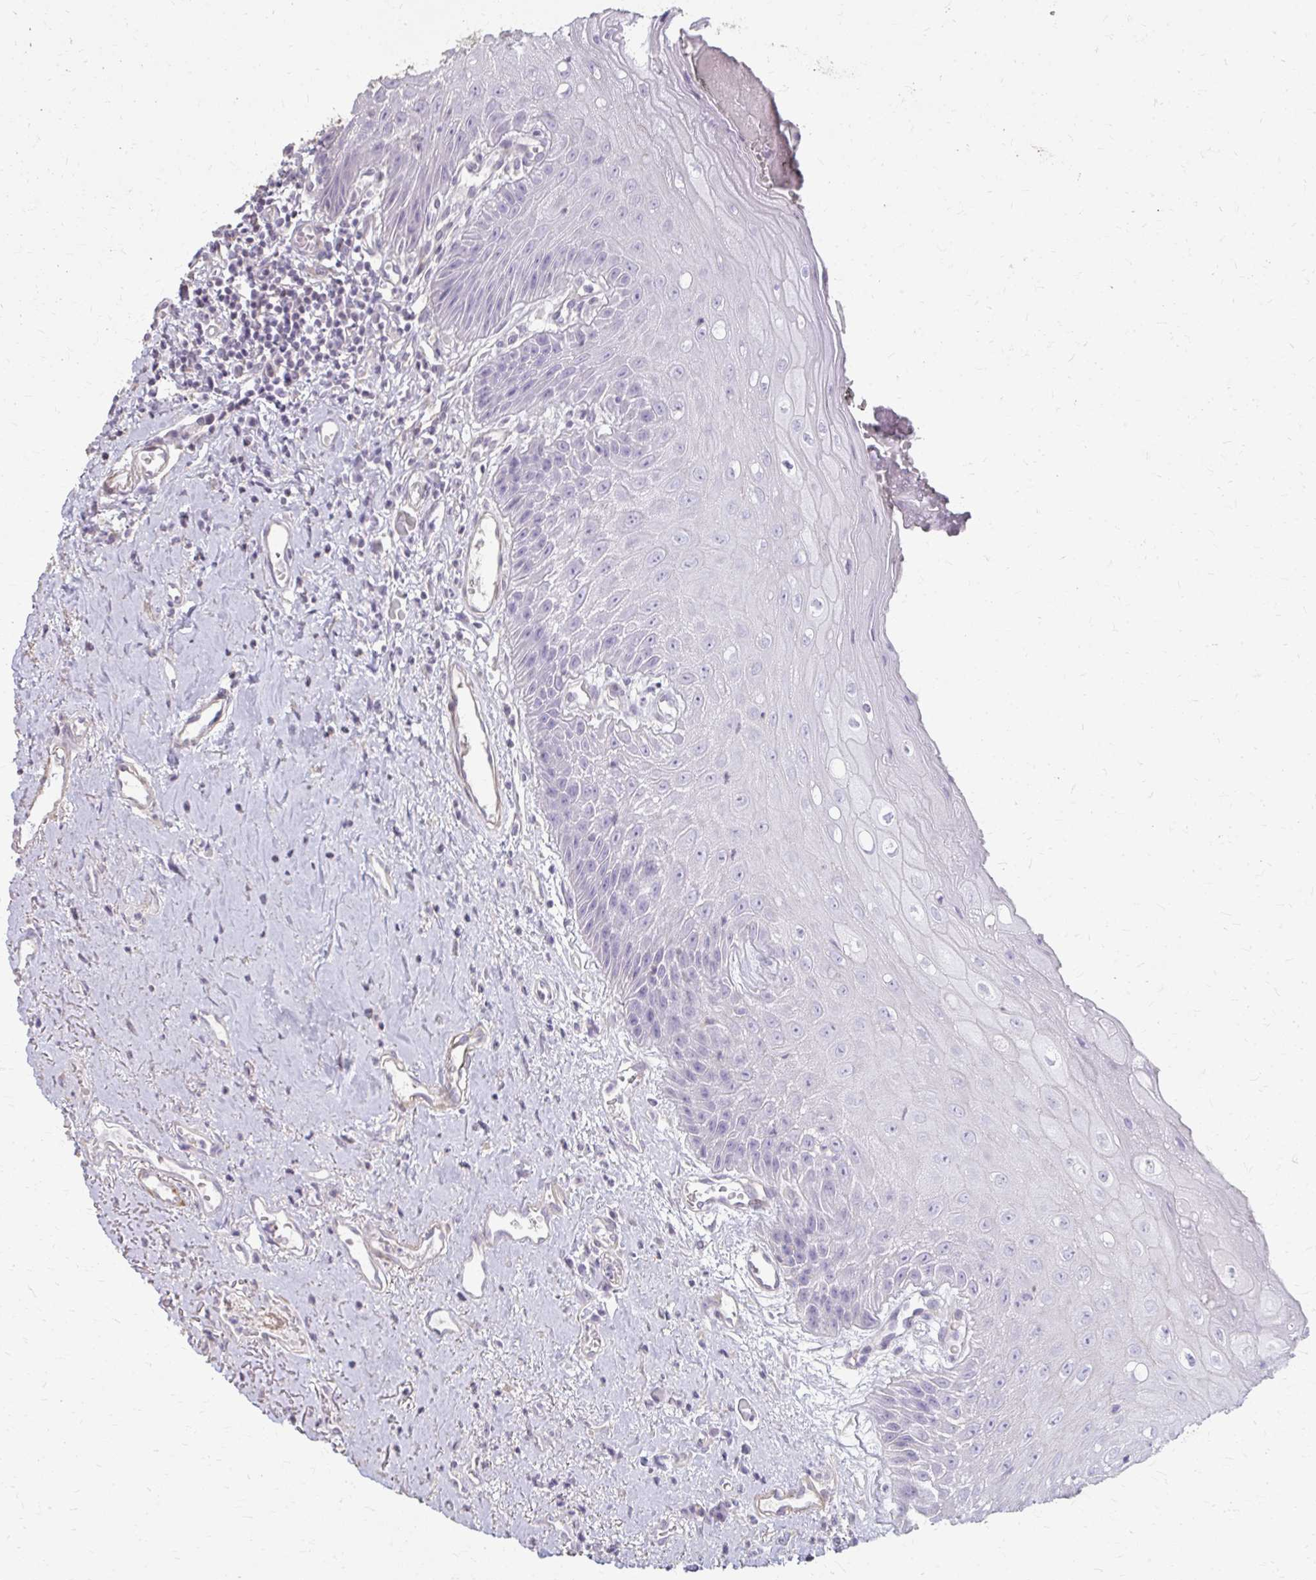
{"staining": {"intensity": "negative", "quantity": "none", "location": "none"}, "tissue": "oral mucosa", "cell_type": "Squamous epithelial cells", "image_type": "normal", "snomed": [{"axis": "morphology", "description": "Normal tissue, NOS"}, {"axis": "morphology", "description": "Squamous cell carcinoma, NOS"}, {"axis": "topography", "description": "Oral tissue"}, {"axis": "topography", "description": "Peripheral nerve tissue"}, {"axis": "topography", "description": "Head-Neck"}], "caption": "A photomicrograph of oral mucosa stained for a protein displays no brown staining in squamous epithelial cells. (Immunohistochemistry, brightfield microscopy, high magnification).", "gene": "TENM4", "patient": {"sex": "female", "age": 59}}